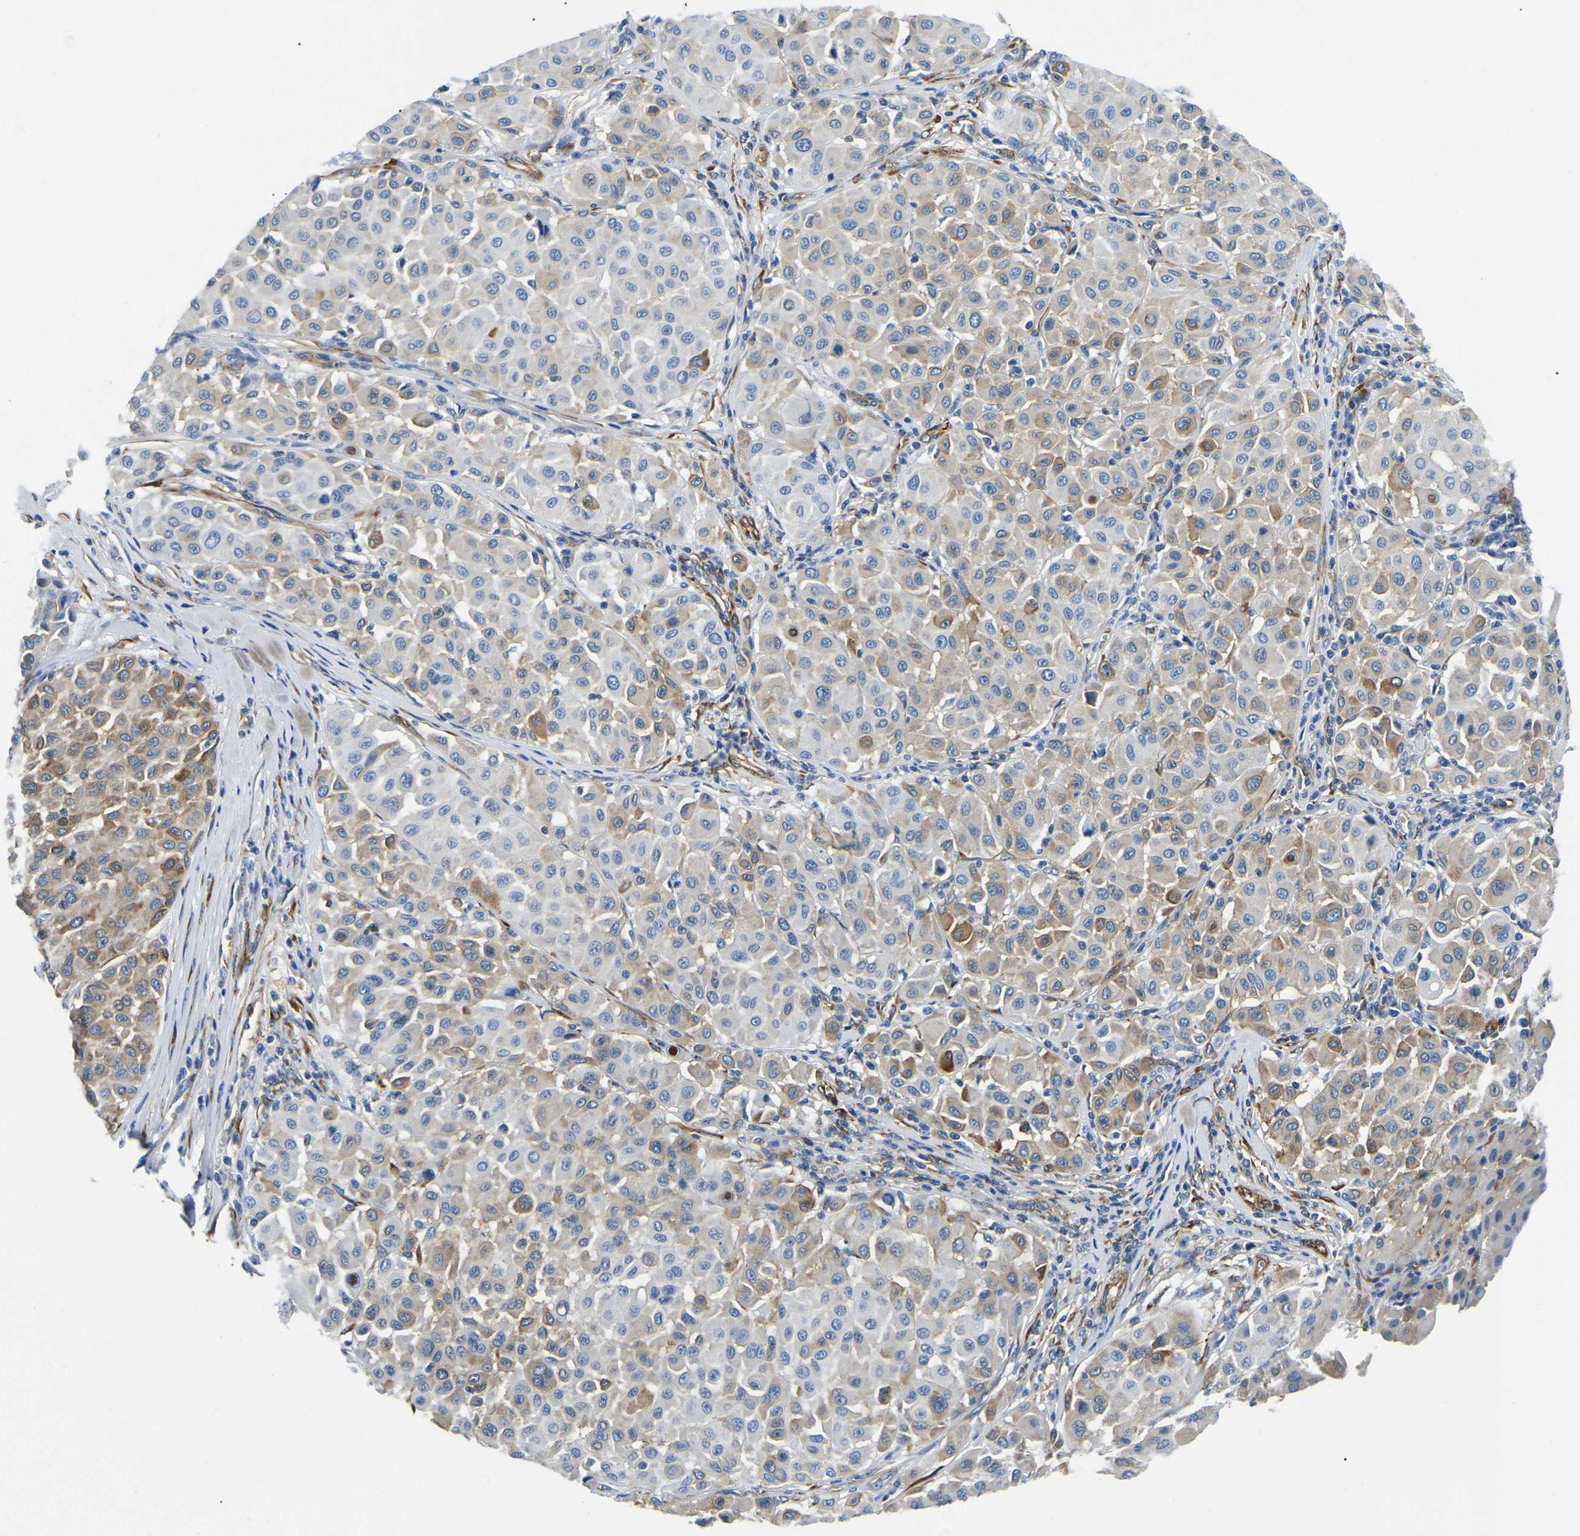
{"staining": {"intensity": "moderate", "quantity": "<25%", "location": "cytoplasmic/membranous"}, "tissue": "melanoma", "cell_type": "Tumor cells", "image_type": "cancer", "snomed": [{"axis": "morphology", "description": "Malignant melanoma, Metastatic site"}, {"axis": "topography", "description": "Soft tissue"}], "caption": "High-power microscopy captured an immunohistochemistry image of malignant melanoma (metastatic site), revealing moderate cytoplasmic/membranous positivity in about <25% of tumor cells.", "gene": "DUSP8", "patient": {"sex": "male", "age": 41}}